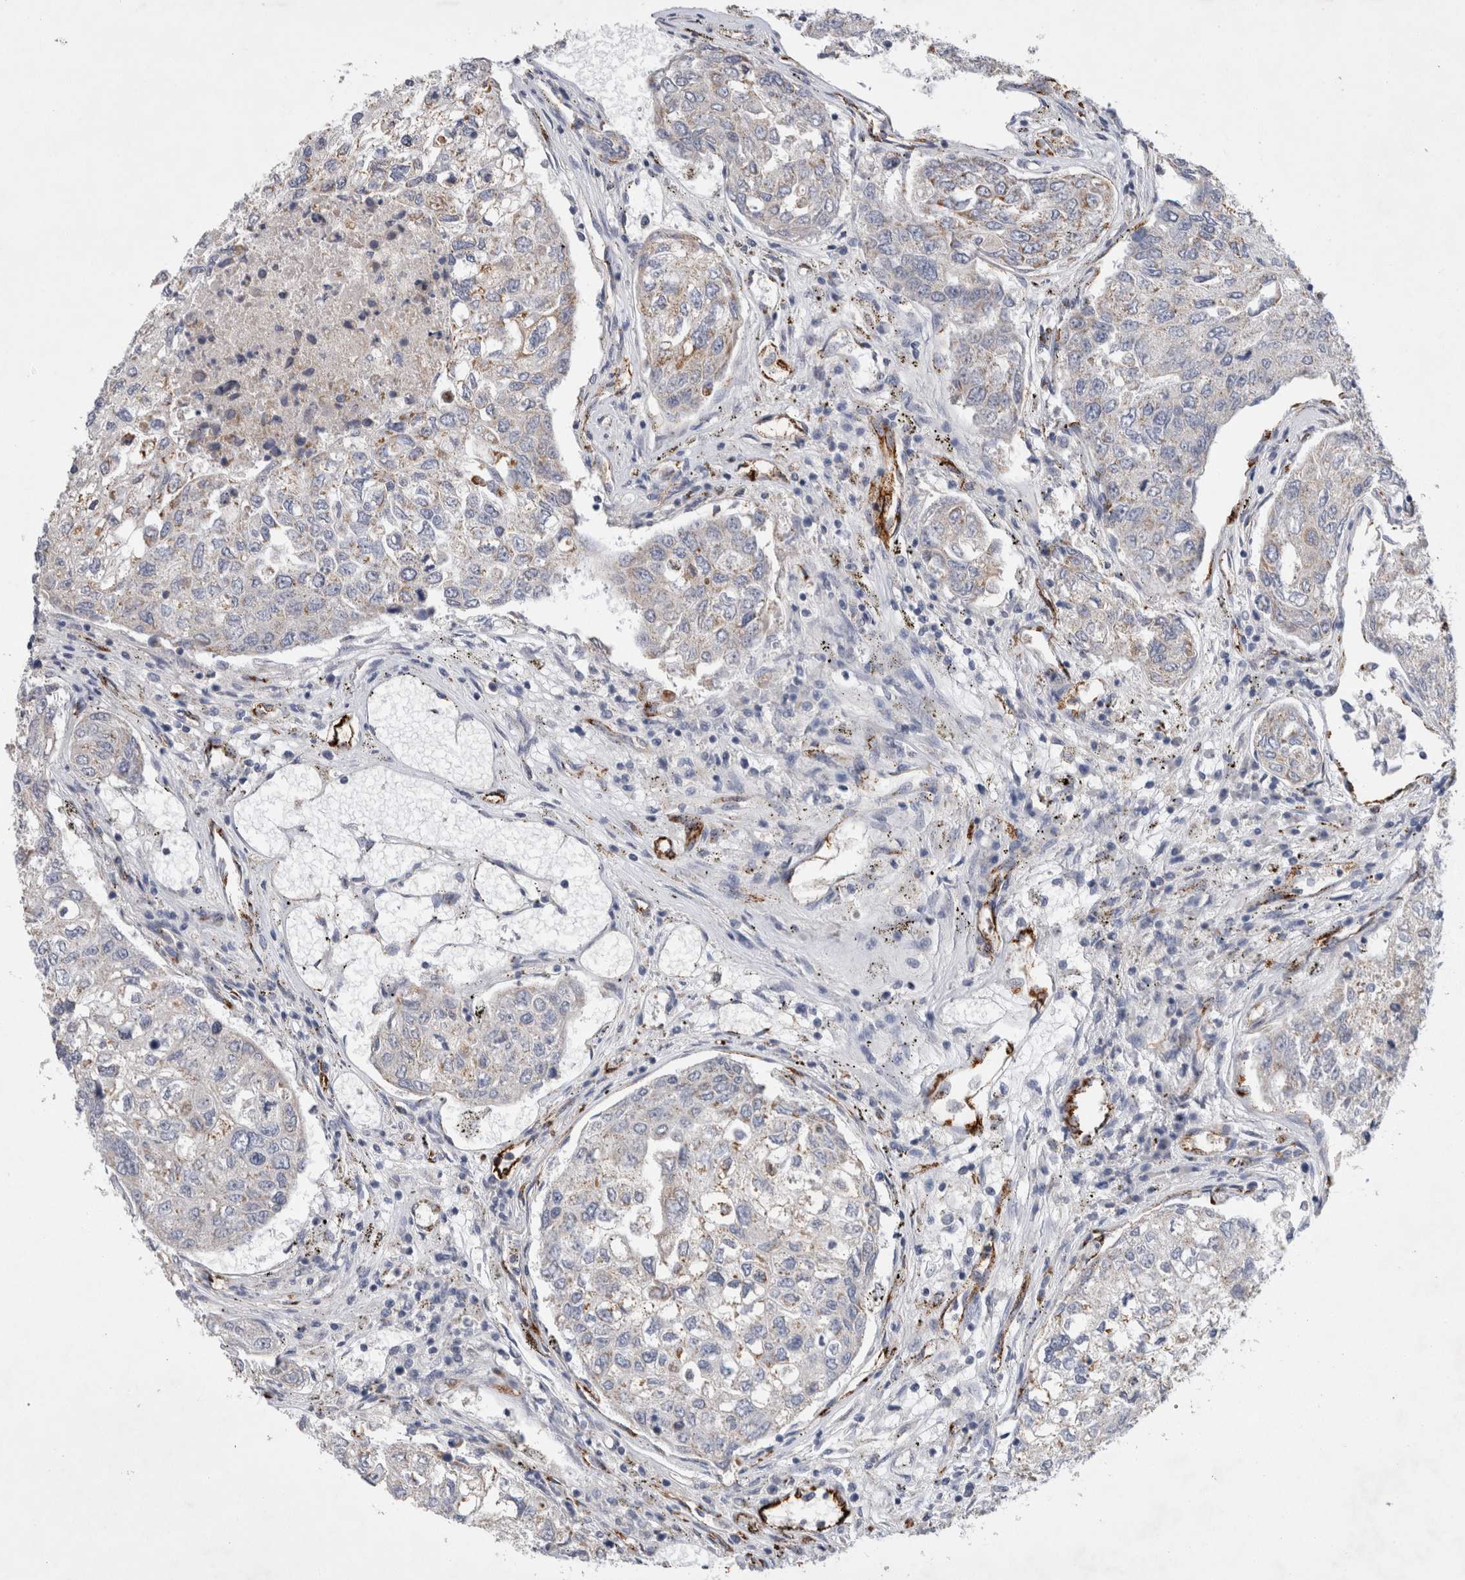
{"staining": {"intensity": "weak", "quantity": ">75%", "location": "cytoplasmic/membranous"}, "tissue": "urothelial cancer", "cell_type": "Tumor cells", "image_type": "cancer", "snomed": [{"axis": "morphology", "description": "Urothelial carcinoma, High grade"}, {"axis": "topography", "description": "Lymph node"}, {"axis": "topography", "description": "Urinary bladder"}], "caption": "Urothelial cancer stained with a protein marker reveals weak staining in tumor cells.", "gene": "IARS2", "patient": {"sex": "male", "age": 51}}